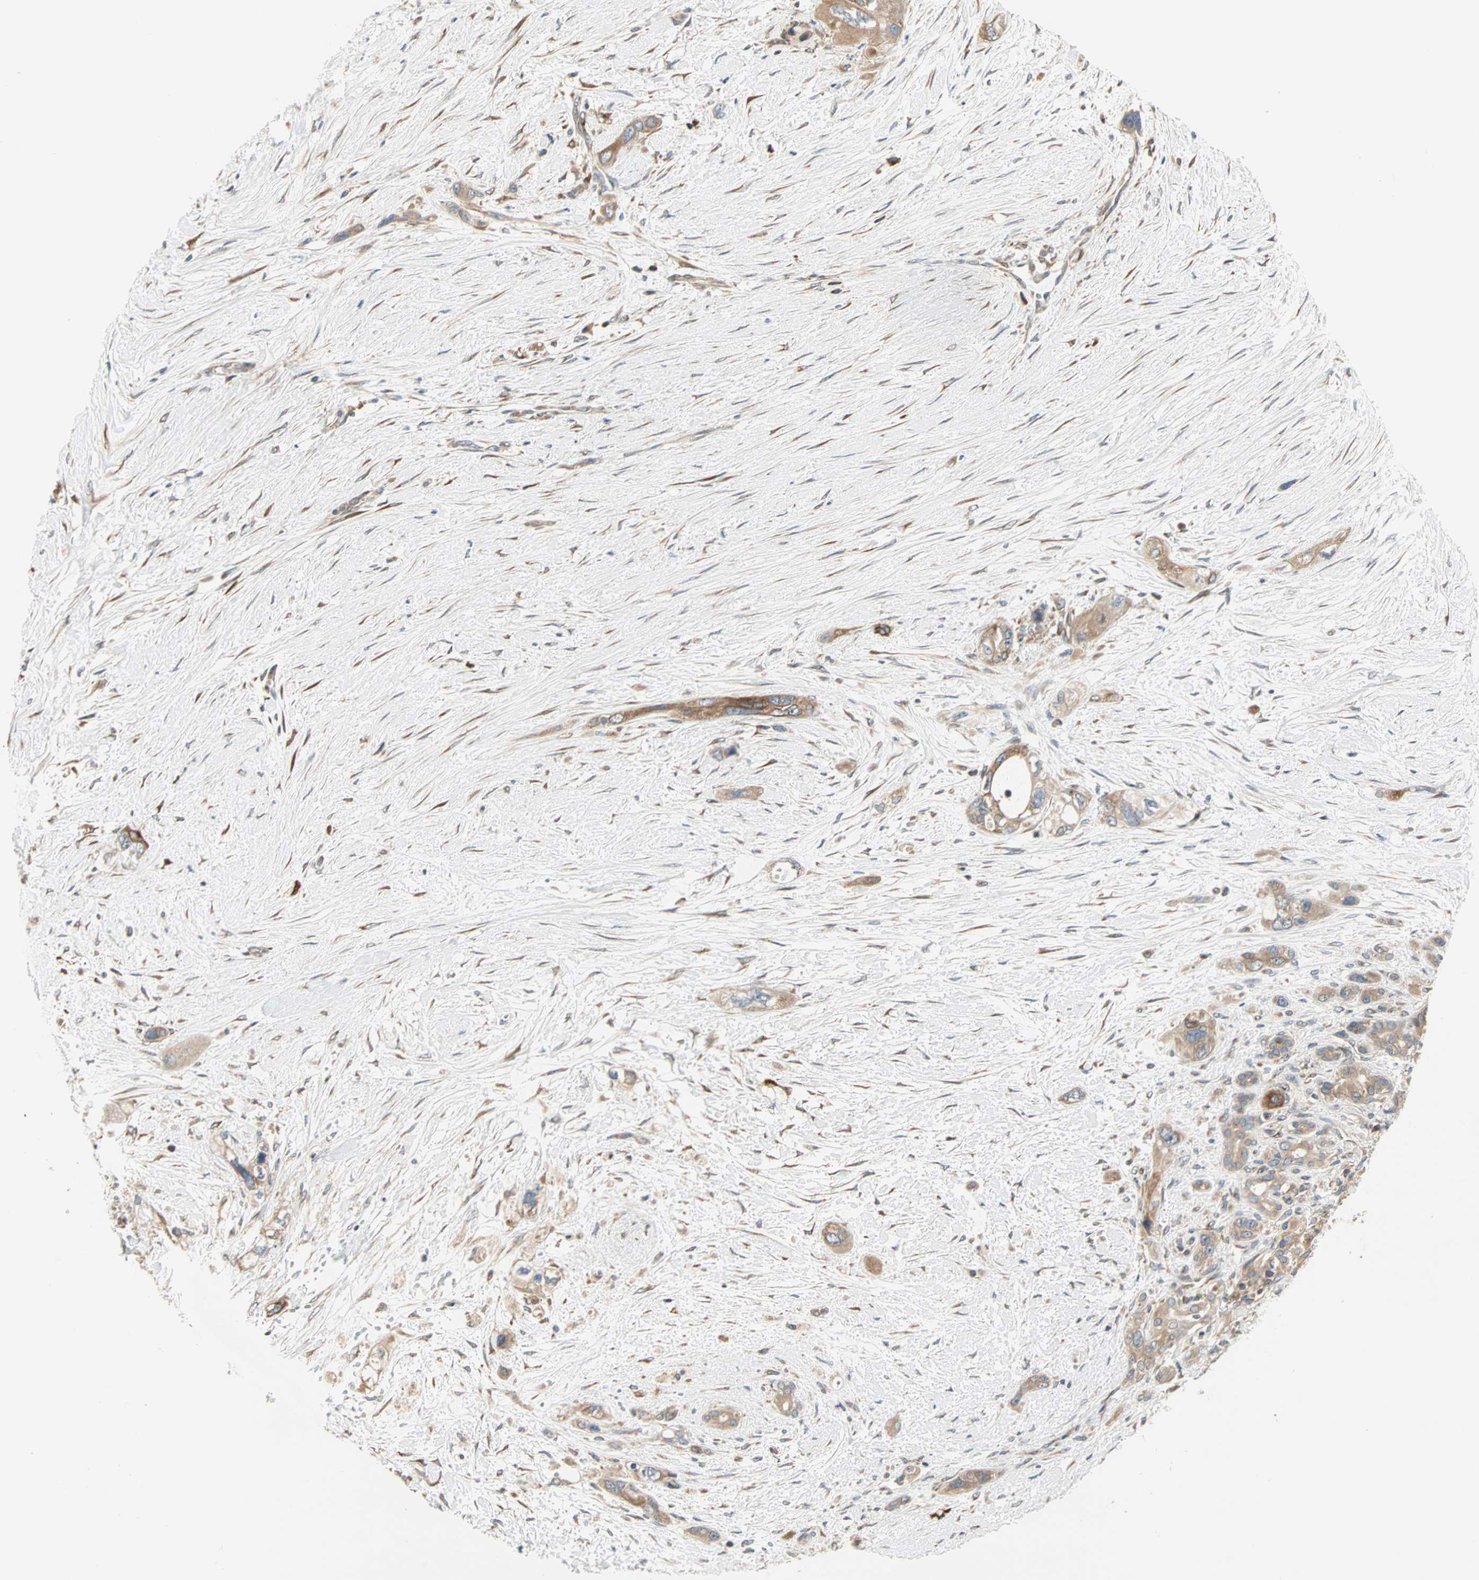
{"staining": {"intensity": "moderate", "quantity": ">75%", "location": "cytoplasmic/membranous"}, "tissue": "pancreatic cancer", "cell_type": "Tumor cells", "image_type": "cancer", "snomed": [{"axis": "morphology", "description": "Adenocarcinoma, NOS"}, {"axis": "topography", "description": "Pancreas"}], "caption": "Immunohistochemistry (IHC) photomicrograph of neoplastic tissue: adenocarcinoma (pancreatic) stained using IHC reveals medium levels of moderate protein expression localized specifically in the cytoplasmic/membranous of tumor cells, appearing as a cytoplasmic/membranous brown color.", "gene": "SAR1A", "patient": {"sex": "male", "age": 46}}